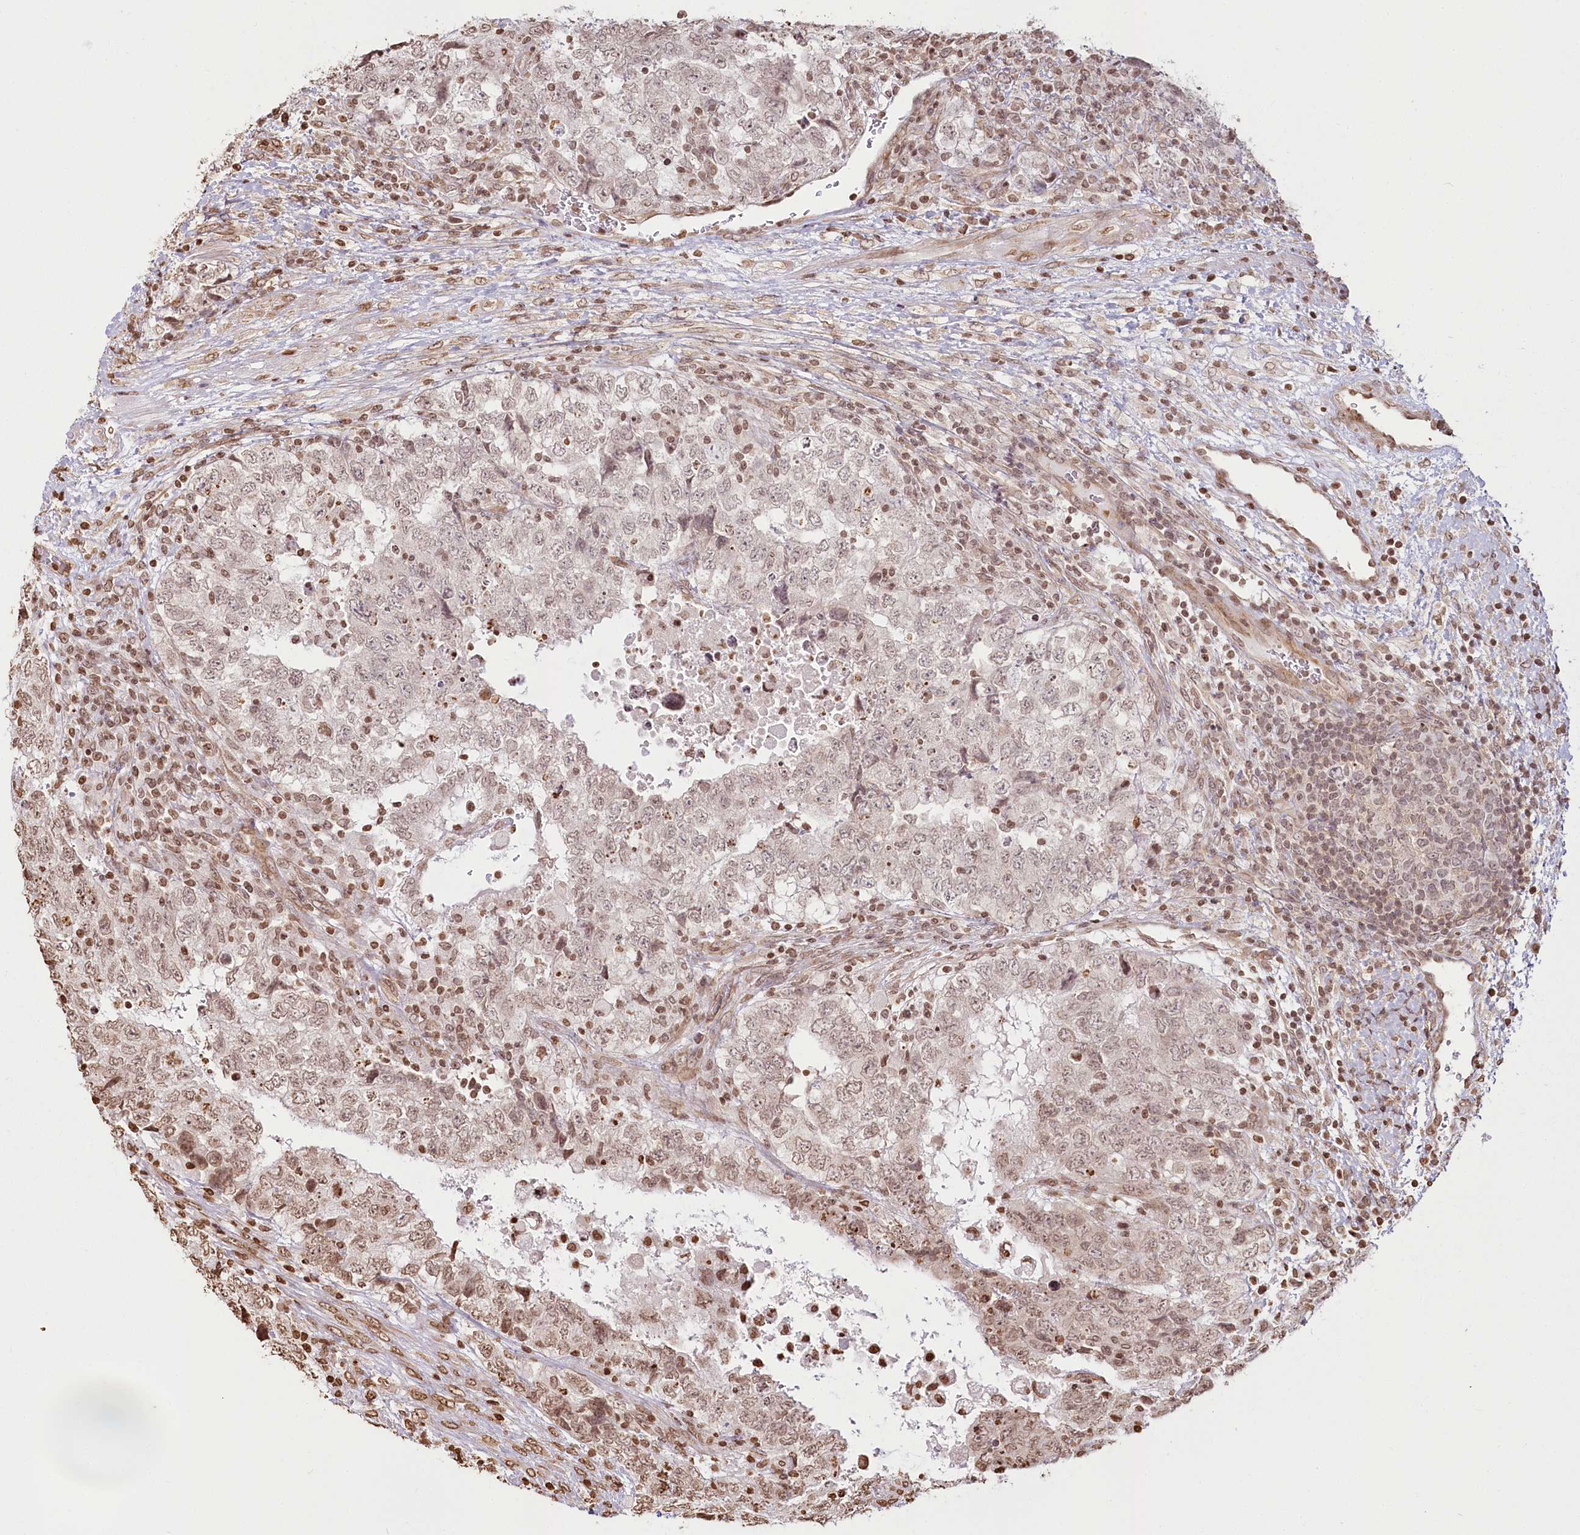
{"staining": {"intensity": "moderate", "quantity": ">75%", "location": "nuclear"}, "tissue": "testis cancer", "cell_type": "Tumor cells", "image_type": "cancer", "snomed": [{"axis": "morphology", "description": "Carcinoma, Embryonal, NOS"}, {"axis": "topography", "description": "Testis"}], "caption": "Approximately >75% of tumor cells in human embryonal carcinoma (testis) demonstrate moderate nuclear protein staining as visualized by brown immunohistochemical staining.", "gene": "FAM13A", "patient": {"sex": "male", "age": 37}}